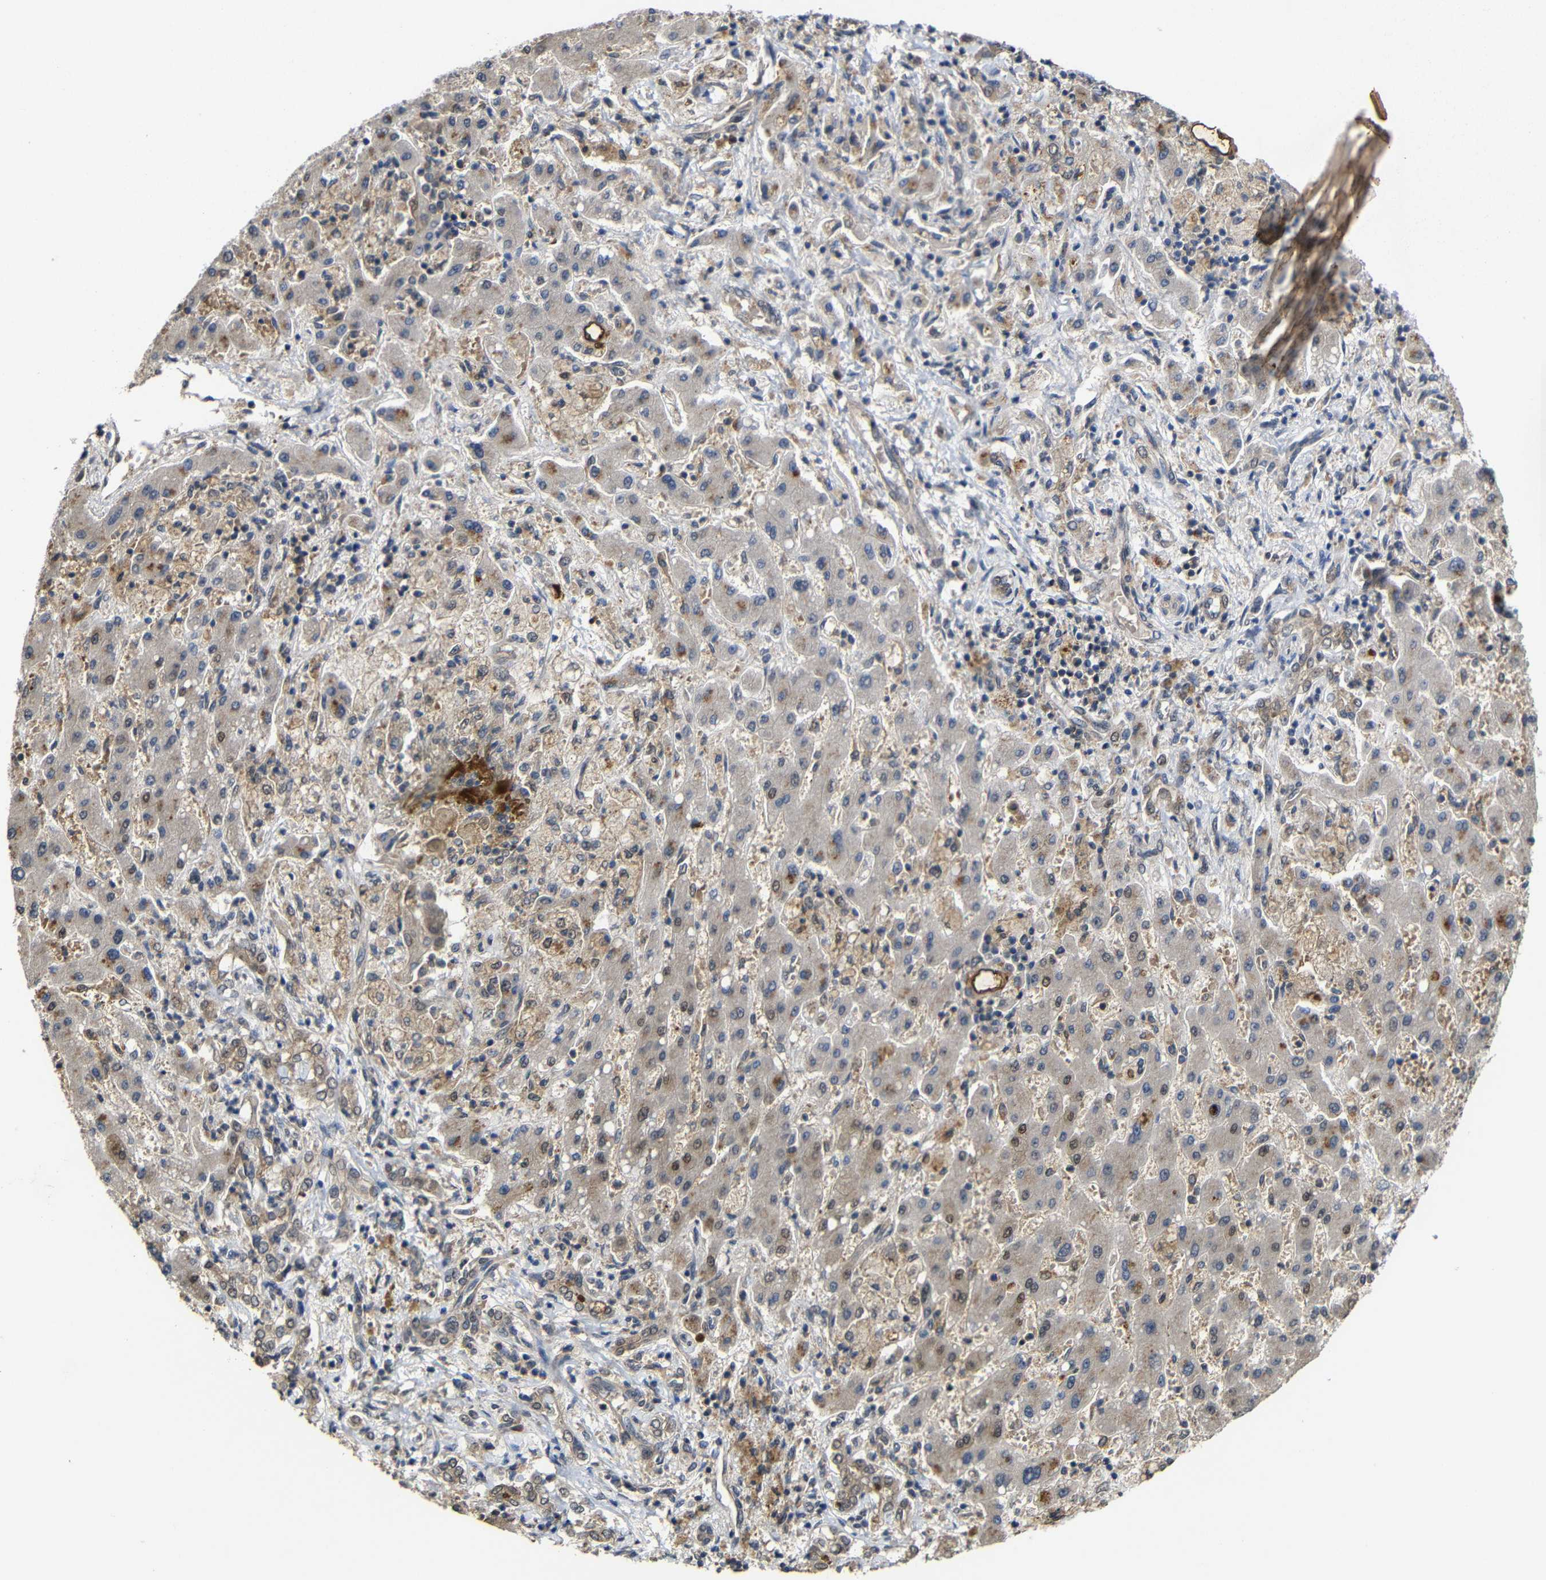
{"staining": {"intensity": "weak", "quantity": "25%-75%", "location": "cytoplasmic/membranous"}, "tissue": "liver cancer", "cell_type": "Tumor cells", "image_type": "cancer", "snomed": [{"axis": "morphology", "description": "Cholangiocarcinoma"}, {"axis": "topography", "description": "Liver"}], "caption": "This is an image of immunohistochemistry (IHC) staining of liver cancer (cholangiocarcinoma), which shows weak positivity in the cytoplasmic/membranous of tumor cells.", "gene": "ATG12", "patient": {"sex": "male", "age": 50}}